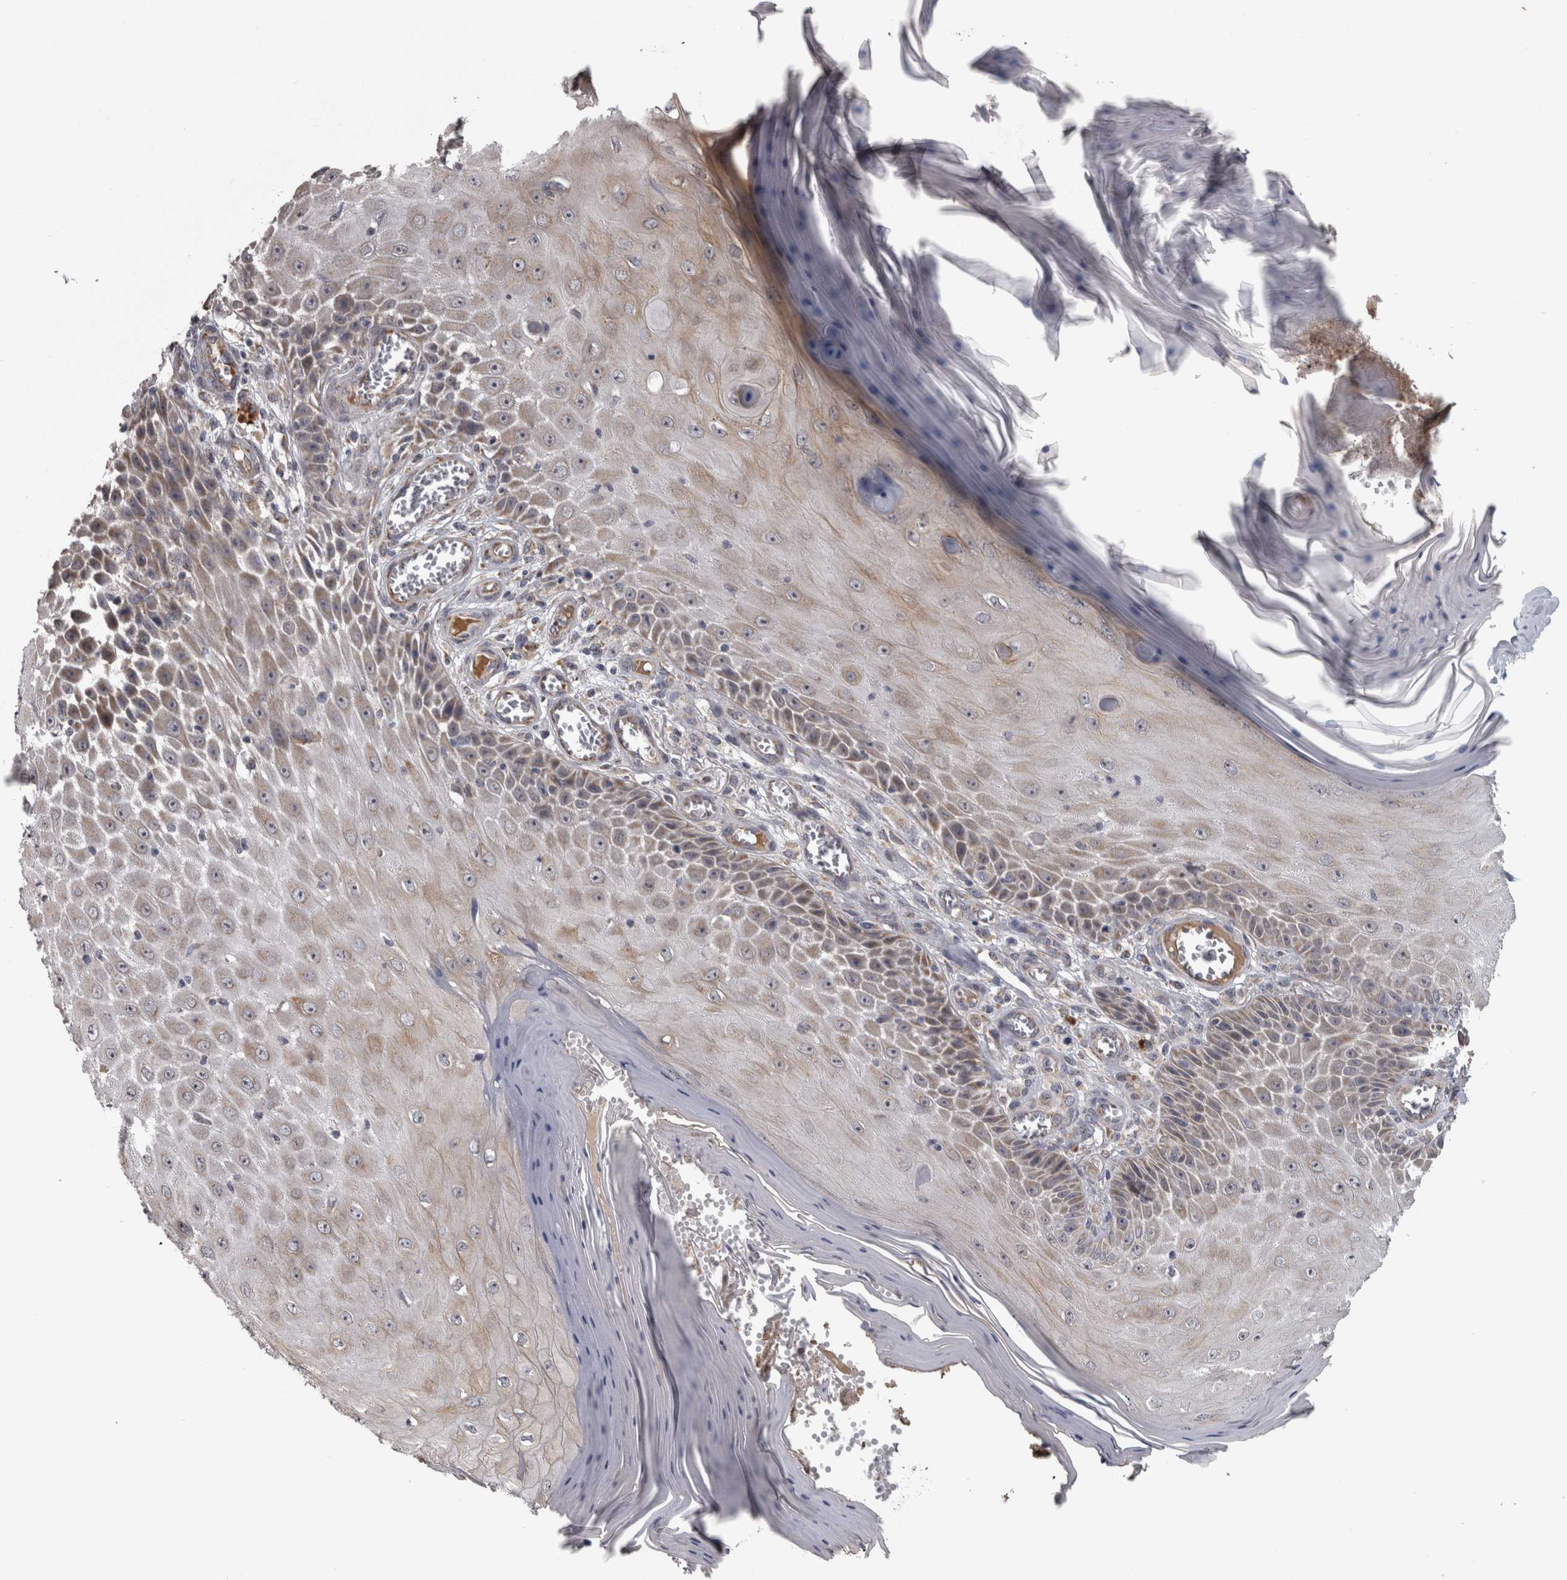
{"staining": {"intensity": "weak", "quantity": "25%-75%", "location": "cytoplasmic/membranous"}, "tissue": "skin cancer", "cell_type": "Tumor cells", "image_type": "cancer", "snomed": [{"axis": "morphology", "description": "Squamous cell carcinoma, NOS"}, {"axis": "topography", "description": "Skin"}], "caption": "This micrograph shows immunohistochemistry (IHC) staining of squamous cell carcinoma (skin), with low weak cytoplasmic/membranous expression in about 25%-75% of tumor cells.", "gene": "DBT", "patient": {"sex": "female", "age": 73}}